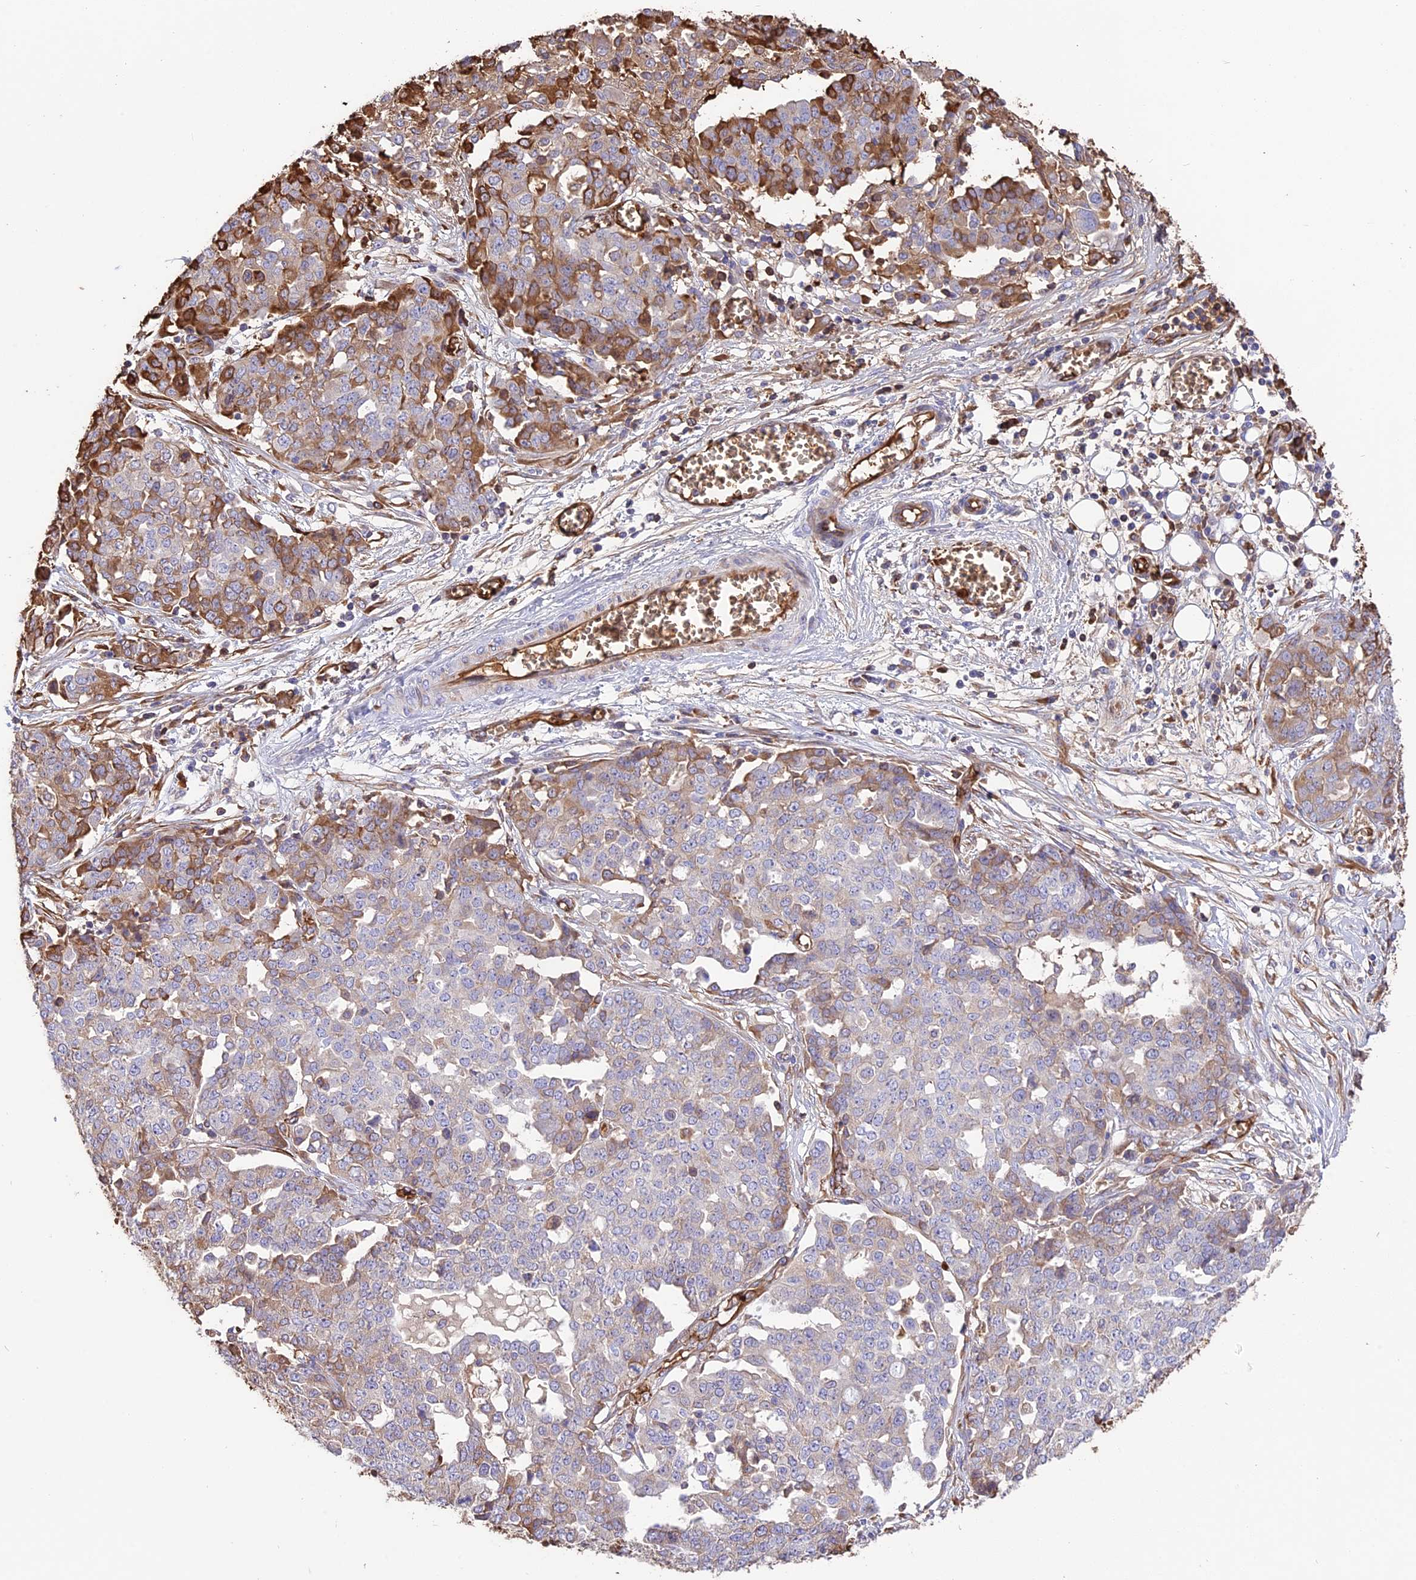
{"staining": {"intensity": "moderate", "quantity": "25%-75%", "location": "cytoplasmic/membranous"}, "tissue": "ovarian cancer", "cell_type": "Tumor cells", "image_type": "cancer", "snomed": [{"axis": "morphology", "description": "Cystadenocarcinoma, serous, NOS"}, {"axis": "topography", "description": "Soft tissue"}, {"axis": "topography", "description": "Ovary"}], "caption": "A brown stain highlights moderate cytoplasmic/membranous staining of a protein in human ovarian cancer tumor cells.", "gene": "TTC4", "patient": {"sex": "female", "age": 57}}